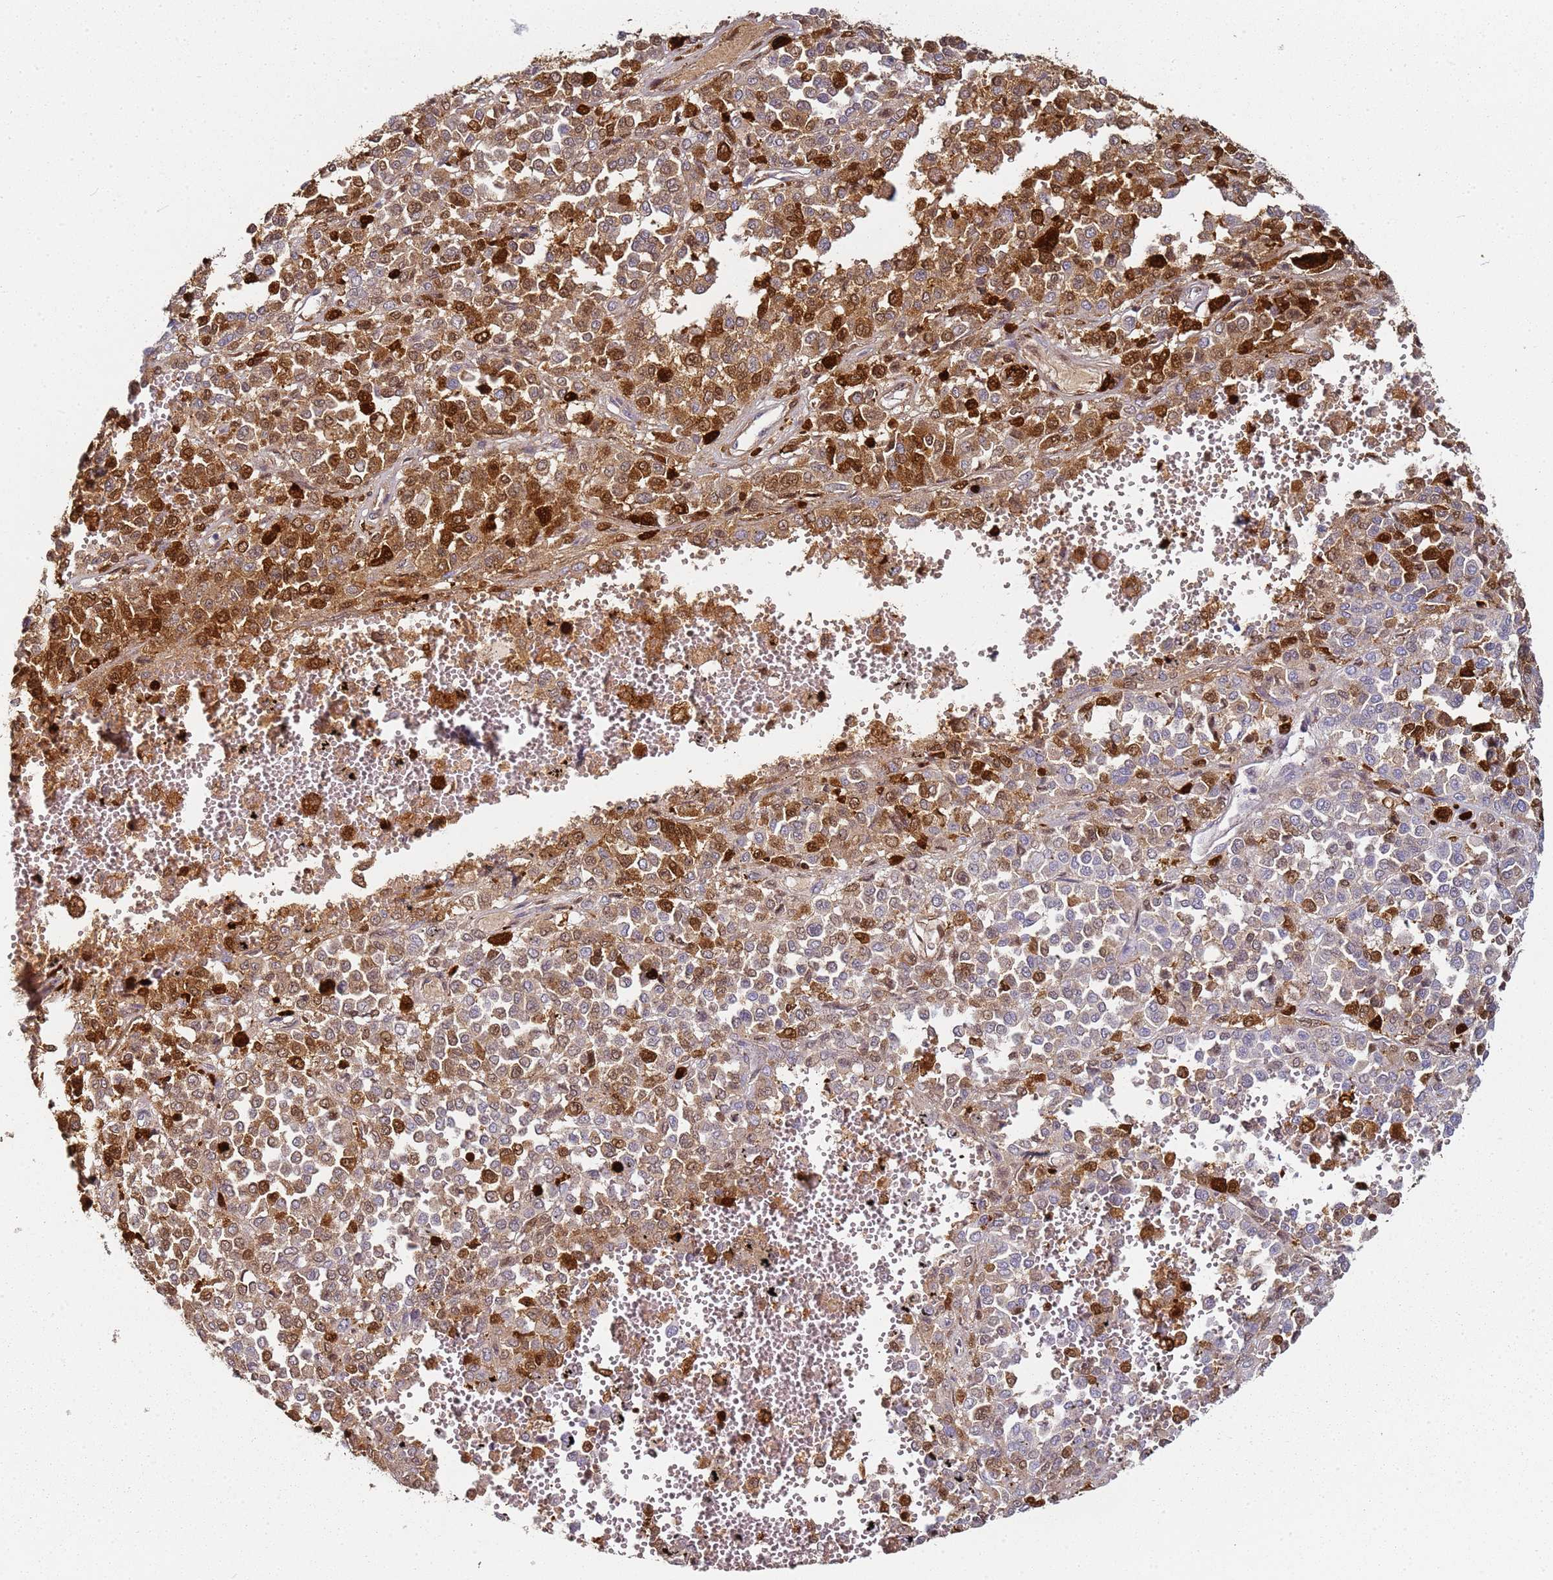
{"staining": {"intensity": "moderate", "quantity": "25%-75%", "location": "cytoplasmic/membranous,nuclear"}, "tissue": "melanoma", "cell_type": "Tumor cells", "image_type": "cancer", "snomed": [{"axis": "morphology", "description": "Malignant melanoma, Metastatic site"}, {"axis": "topography", "description": "Pancreas"}], "caption": "A high-resolution image shows IHC staining of melanoma, which shows moderate cytoplasmic/membranous and nuclear expression in about 25%-75% of tumor cells.", "gene": "S100A4", "patient": {"sex": "female", "age": 30}}